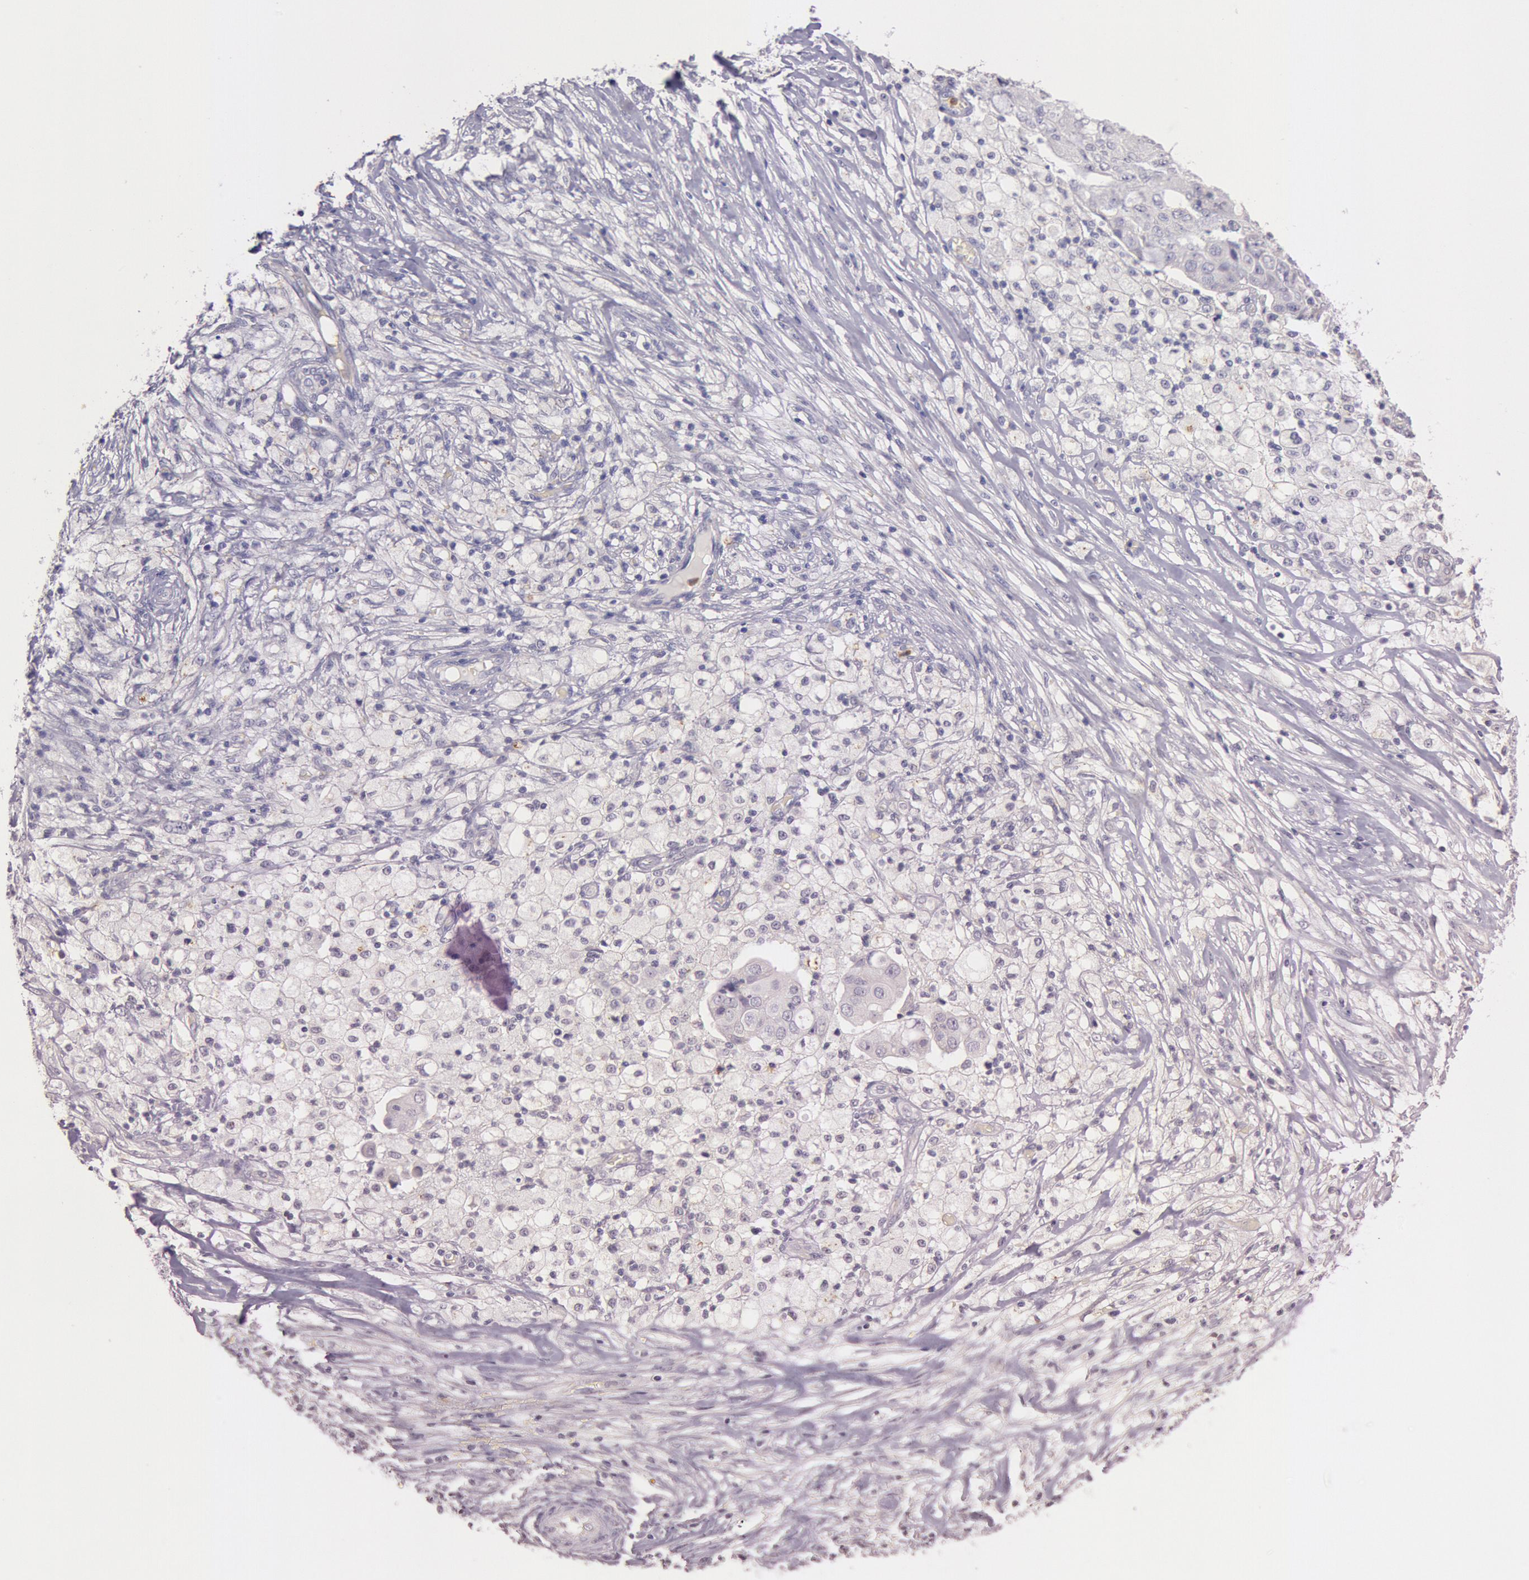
{"staining": {"intensity": "negative", "quantity": "none", "location": "none"}, "tissue": "ovarian cancer", "cell_type": "Tumor cells", "image_type": "cancer", "snomed": [{"axis": "morphology", "description": "Carcinoma, endometroid"}, {"axis": "topography", "description": "Ovary"}], "caption": "This is an IHC micrograph of ovarian cancer. There is no expression in tumor cells.", "gene": "KDM6A", "patient": {"sex": "female", "age": 42}}